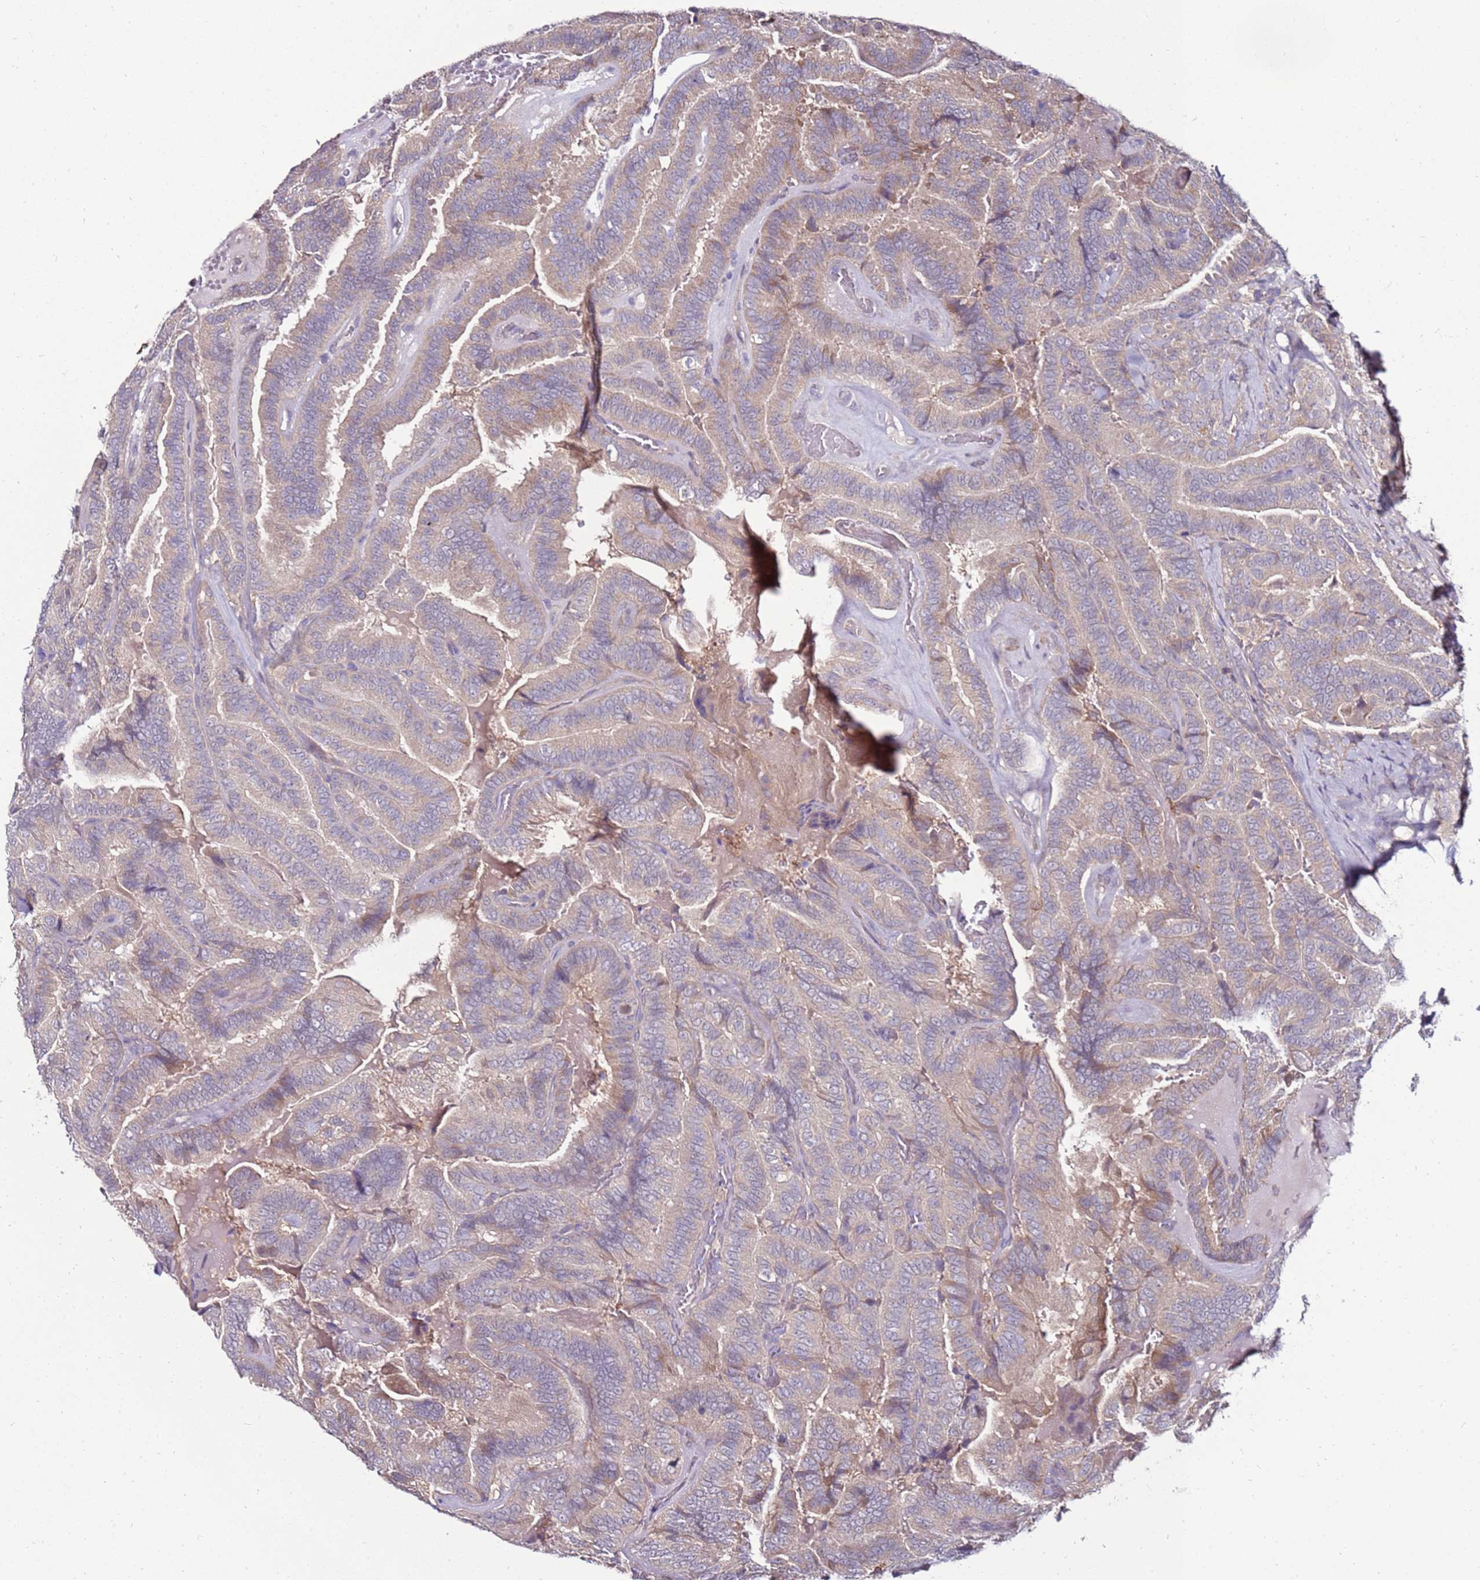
{"staining": {"intensity": "weak", "quantity": "25%-75%", "location": "cytoplasmic/membranous"}, "tissue": "thyroid cancer", "cell_type": "Tumor cells", "image_type": "cancer", "snomed": [{"axis": "morphology", "description": "Papillary adenocarcinoma, NOS"}, {"axis": "topography", "description": "Thyroid gland"}], "caption": "There is low levels of weak cytoplasmic/membranous staining in tumor cells of thyroid cancer (papillary adenocarcinoma), as demonstrated by immunohistochemical staining (brown color).", "gene": "GPN3", "patient": {"sex": "male", "age": 61}}